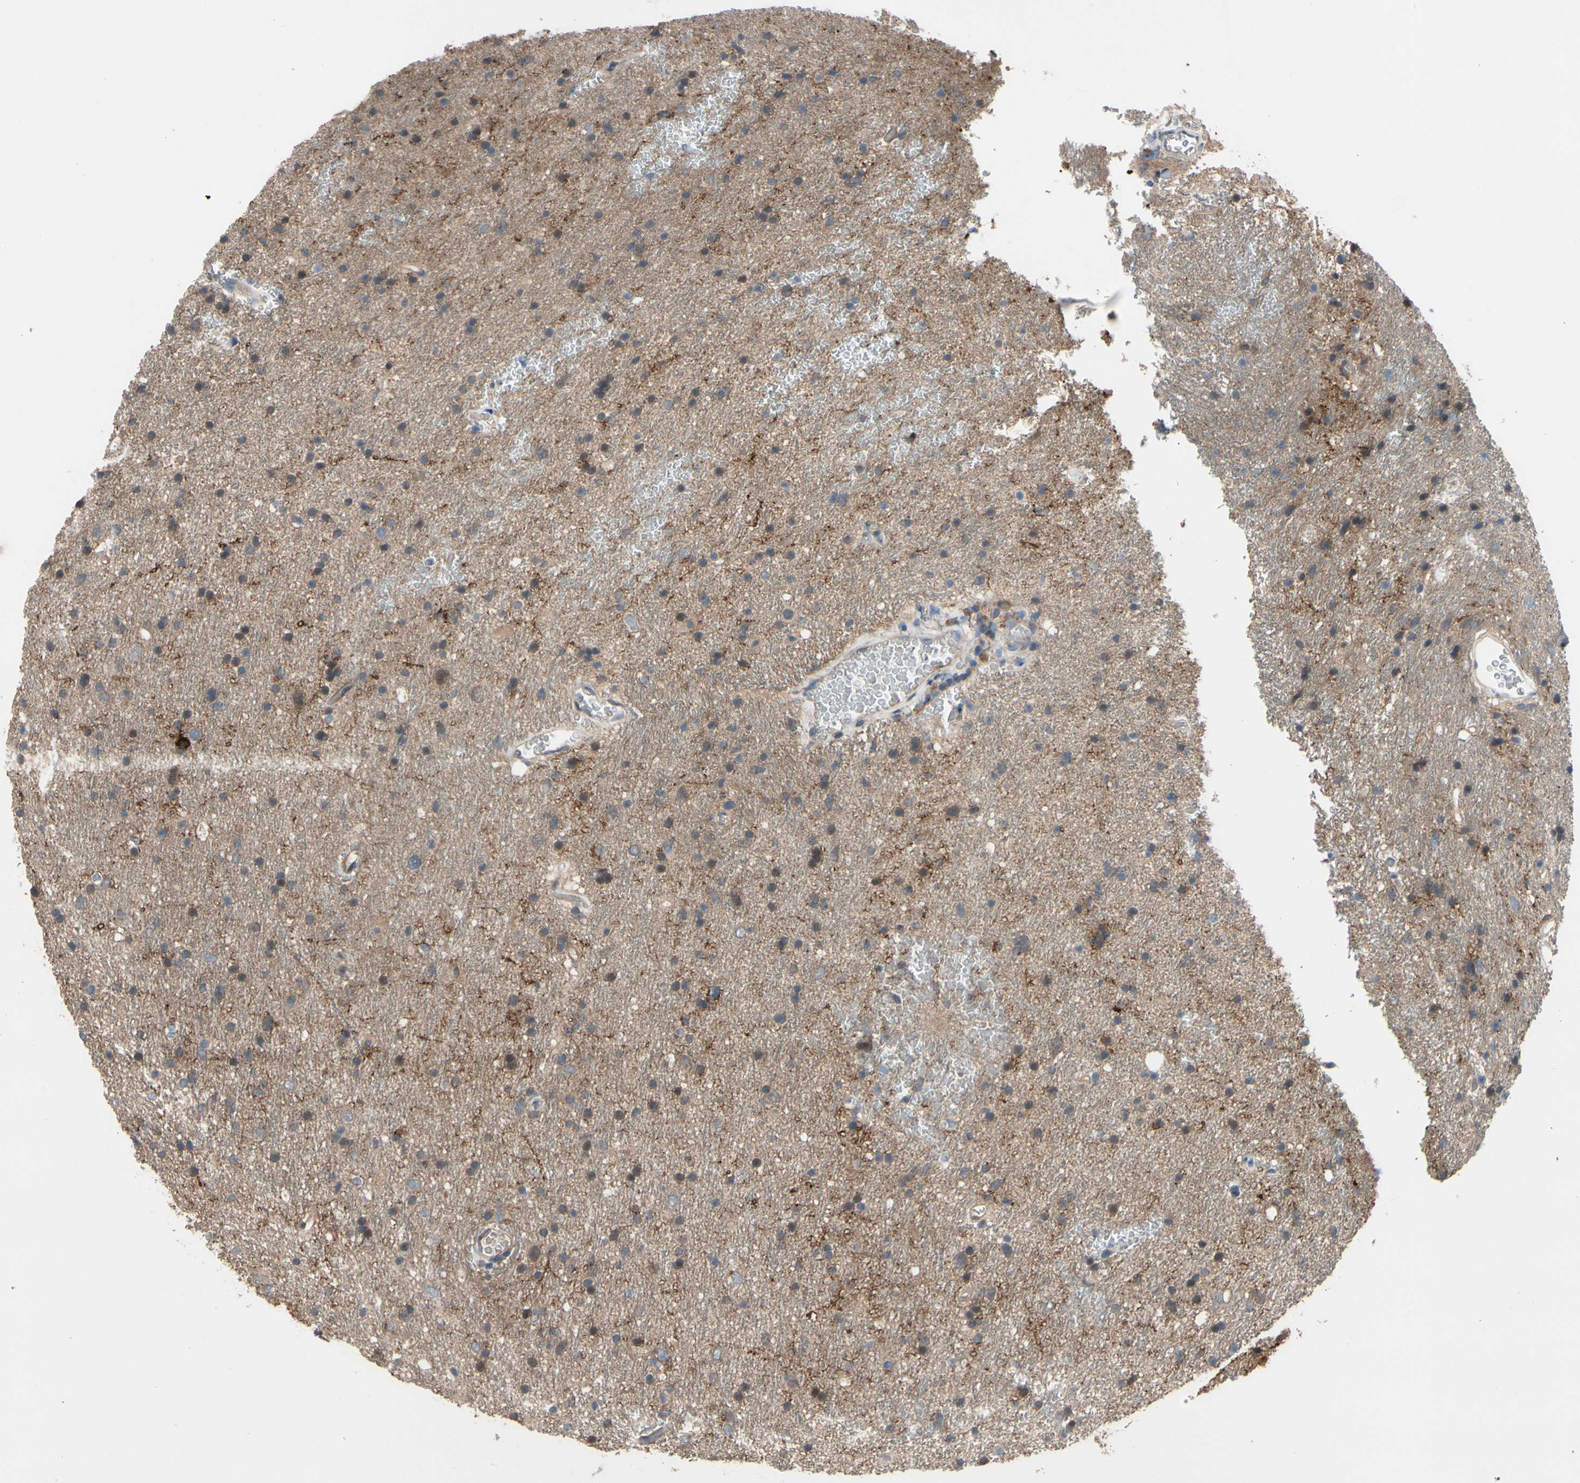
{"staining": {"intensity": "moderate", "quantity": "<25%", "location": "cytoplasmic/membranous"}, "tissue": "glioma", "cell_type": "Tumor cells", "image_type": "cancer", "snomed": [{"axis": "morphology", "description": "Glioma, malignant, Low grade"}, {"axis": "topography", "description": "Brain"}], "caption": "Protein expression analysis of human glioma reveals moderate cytoplasmic/membranous positivity in approximately <25% of tumor cells.", "gene": "ICAM5", "patient": {"sex": "male", "age": 77}}